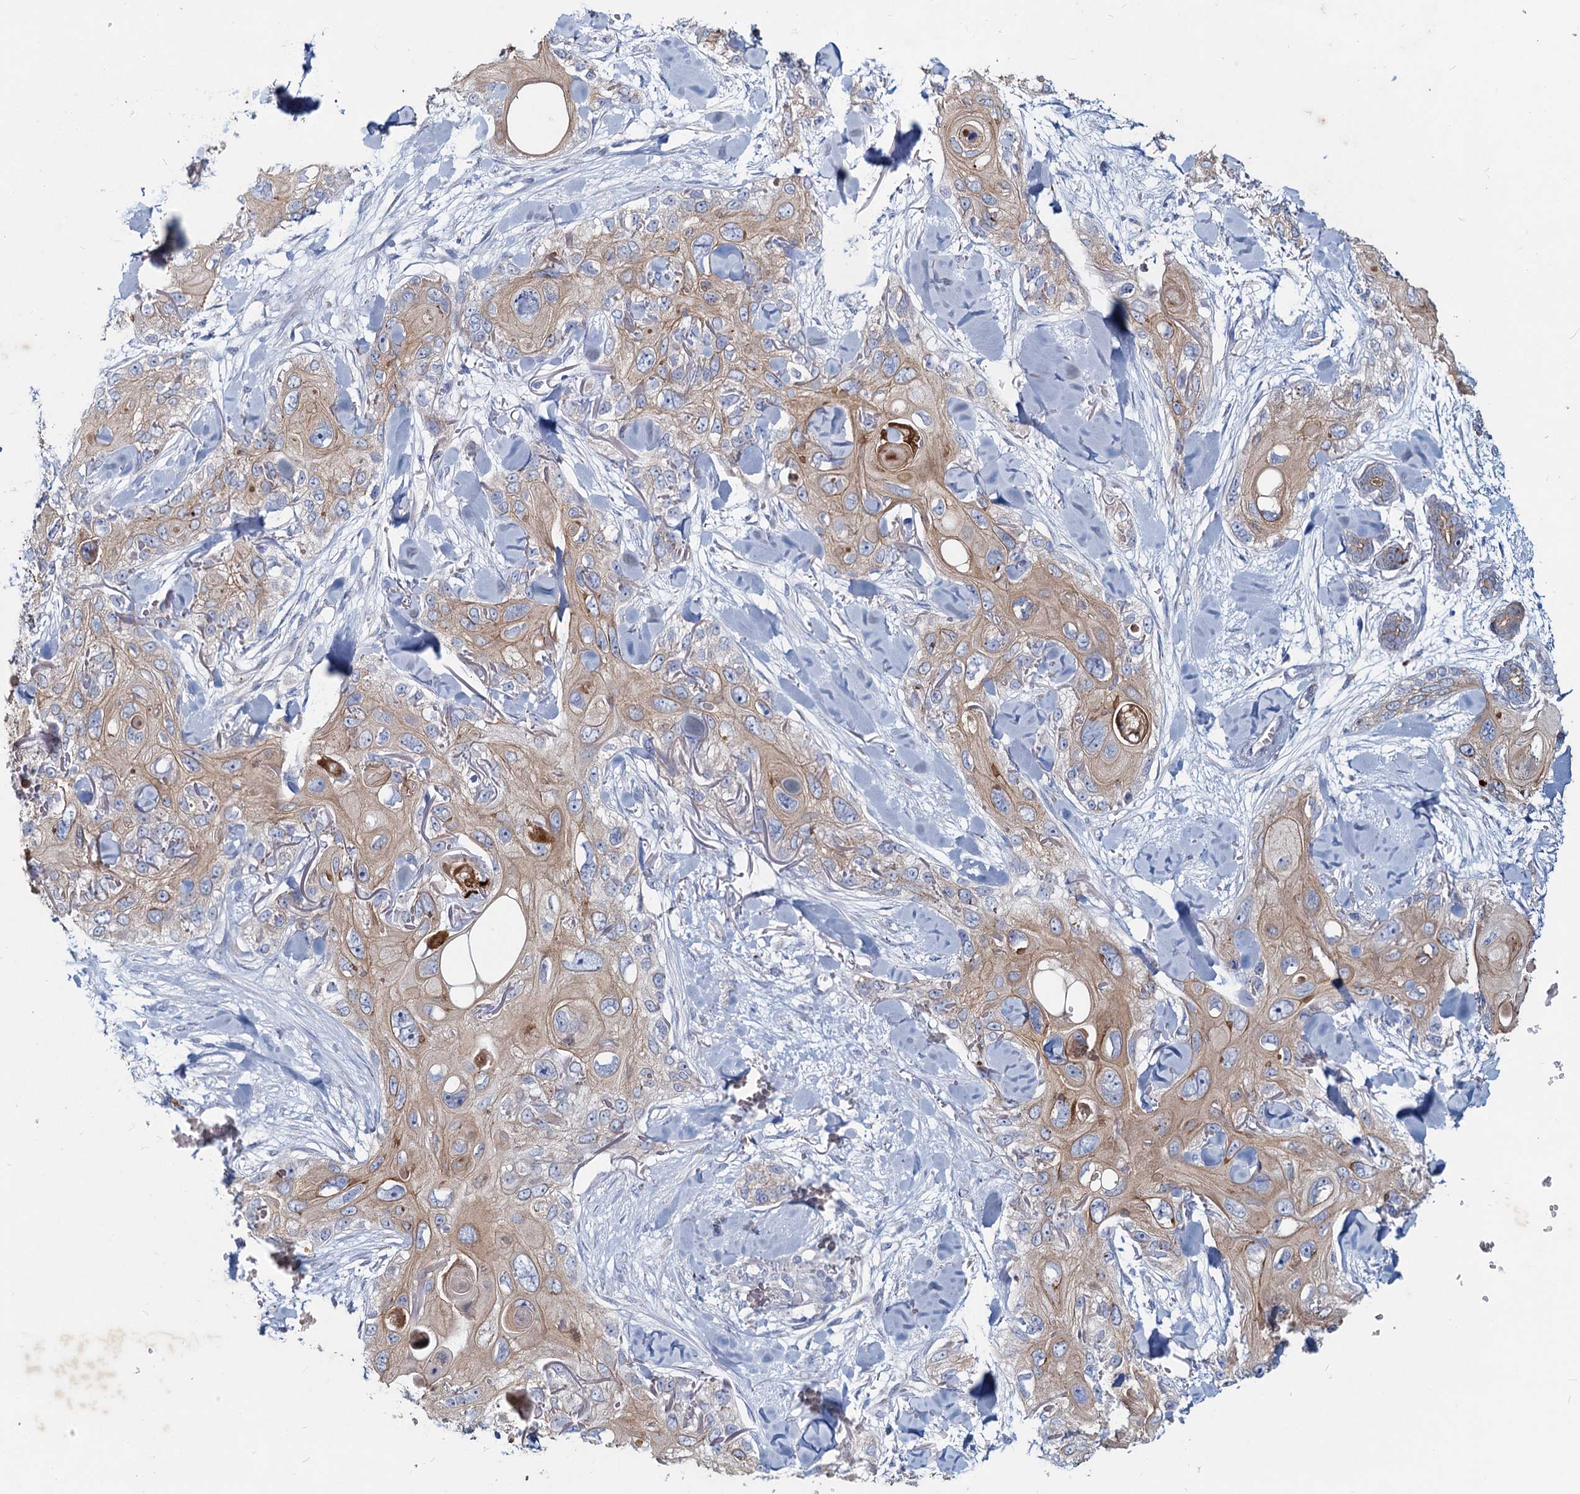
{"staining": {"intensity": "moderate", "quantity": "<25%", "location": "cytoplasmic/membranous"}, "tissue": "skin cancer", "cell_type": "Tumor cells", "image_type": "cancer", "snomed": [{"axis": "morphology", "description": "Normal tissue, NOS"}, {"axis": "morphology", "description": "Squamous cell carcinoma, NOS"}, {"axis": "topography", "description": "Skin"}], "caption": "Immunohistochemistry staining of skin squamous cell carcinoma, which shows low levels of moderate cytoplasmic/membranous expression in about <25% of tumor cells indicating moderate cytoplasmic/membranous protein expression. The staining was performed using DAB (3,3'-diaminobenzidine) (brown) for protein detection and nuclei were counterstained in hematoxylin (blue).", "gene": "TMX2", "patient": {"sex": "male", "age": 72}}